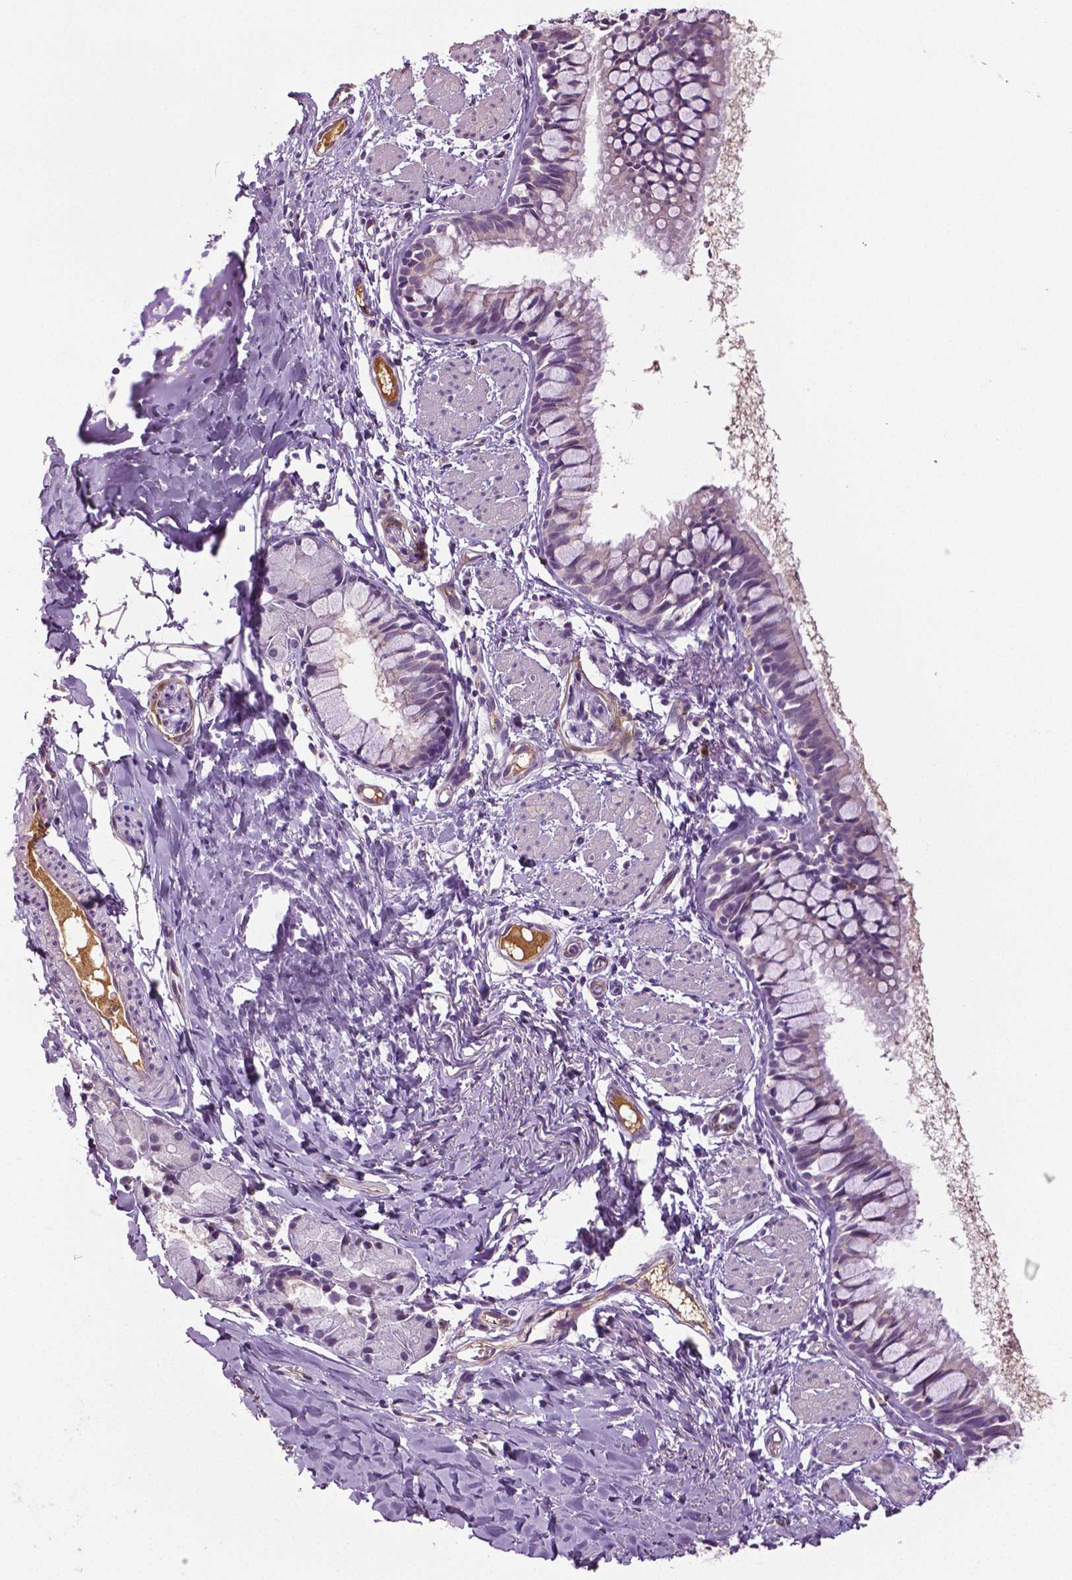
{"staining": {"intensity": "negative", "quantity": "none", "location": "none"}, "tissue": "bronchus", "cell_type": "Respiratory epithelial cells", "image_type": "normal", "snomed": [{"axis": "morphology", "description": "Normal tissue, NOS"}, {"axis": "topography", "description": "Bronchus"}], "caption": "IHC micrograph of unremarkable bronchus stained for a protein (brown), which shows no positivity in respiratory epithelial cells. (Stains: DAB immunohistochemistry with hematoxylin counter stain, Microscopy: brightfield microscopy at high magnification).", "gene": "PTPN5", "patient": {"sex": "male", "age": 1}}